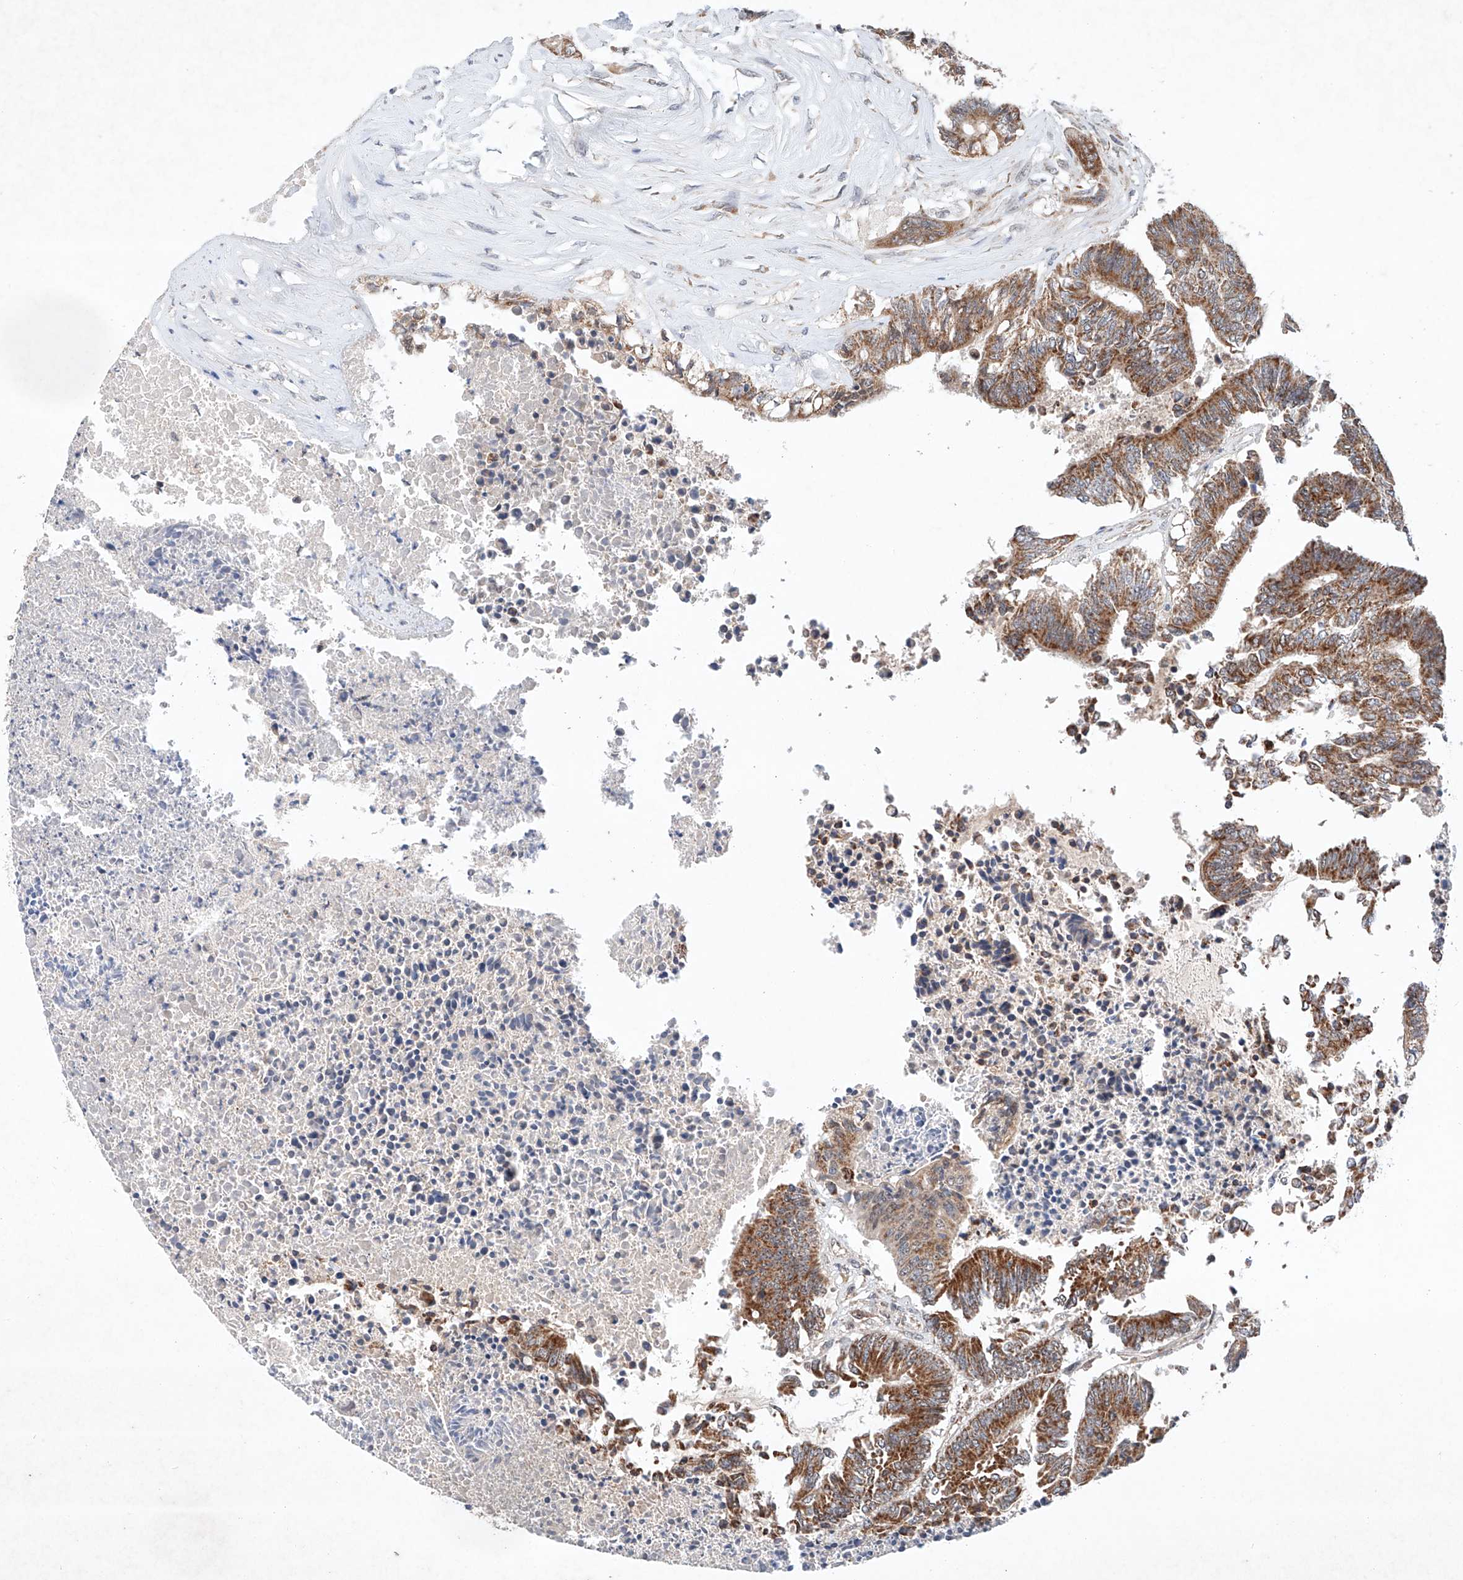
{"staining": {"intensity": "moderate", "quantity": ">75%", "location": "cytoplasmic/membranous"}, "tissue": "colorectal cancer", "cell_type": "Tumor cells", "image_type": "cancer", "snomed": [{"axis": "morphology", "description": "Adenocarcinoma, NOS"}, {"axis": "topography", "description": "Rectum"}], "caption": "Immunohistochemical staining of human adenocarcinoma (colorectal) demonstrates medium levels of moderate cytoplasmic/membranous expression in approximately >75% of tumor cells.", "gene": "FASTK", "patient": {"sex": "male", "age": 63}}